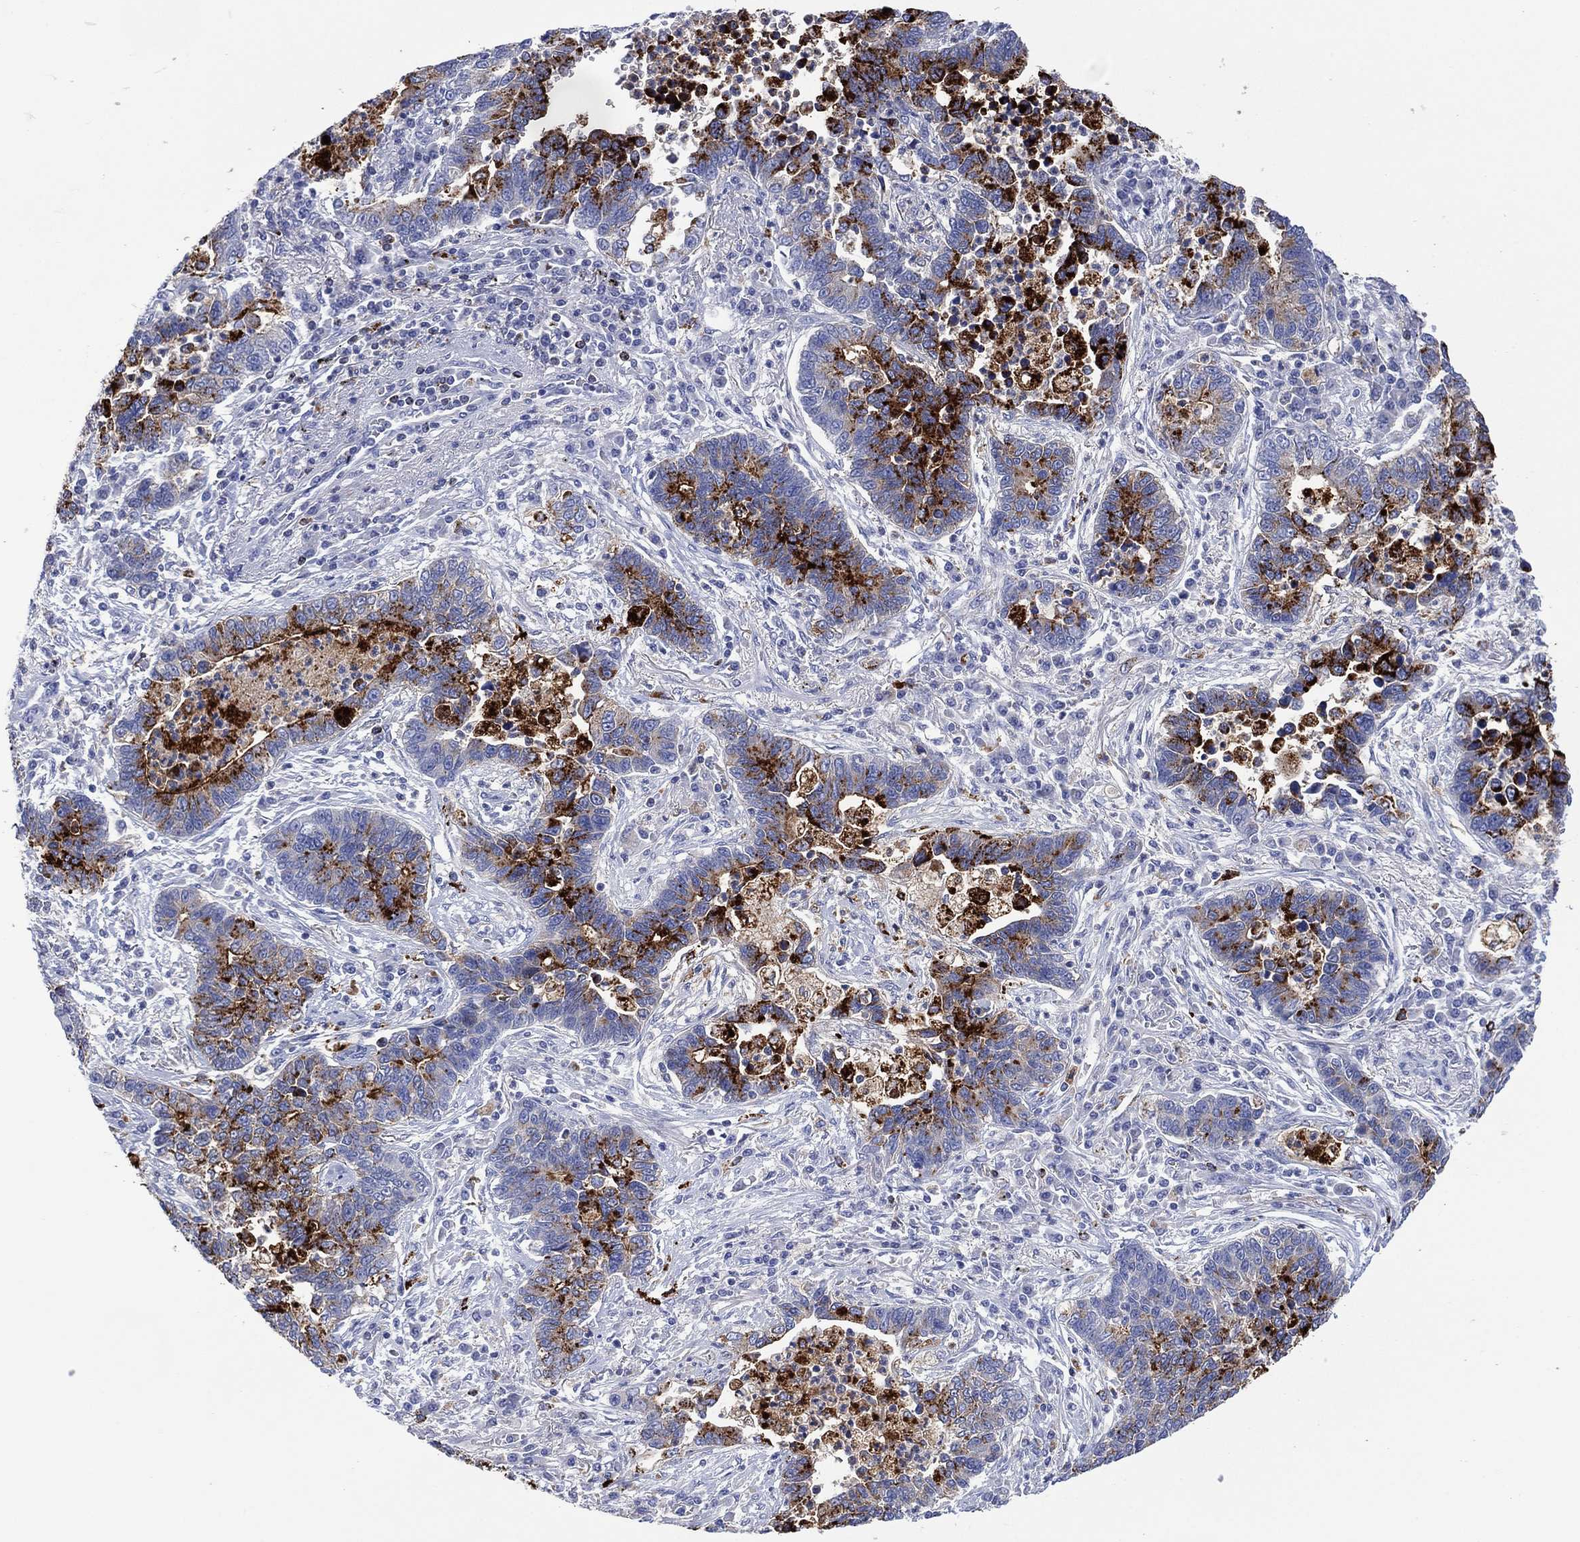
{"staining": {"intensity": "strong", "quantity": "<25%", "location": "cytoplasmic/membranous"}, "tissue": "lung cancer", "cell_type": "Tumor cells", "image_type": "cancer", "snomed": [{"axis": "morphology", "description": "Adenocarcinoma, NOS"}, {"axis": "topography", "description": "Lung"}], "caption": "A histopathology image of lung cancer (adenocarcinoma) stained for a protein displays strong cytoplasmic/membranous brown staining in tumor cells. The staining was performed using DAB (3,3'-diaminobenzidine) to visualize the protein expression in brown, while the nuclei were stained in blue with hematoxylin (Magnification: 20x).", "gene": "DPP4", "patient": {"sex": "female", "age": 57}}